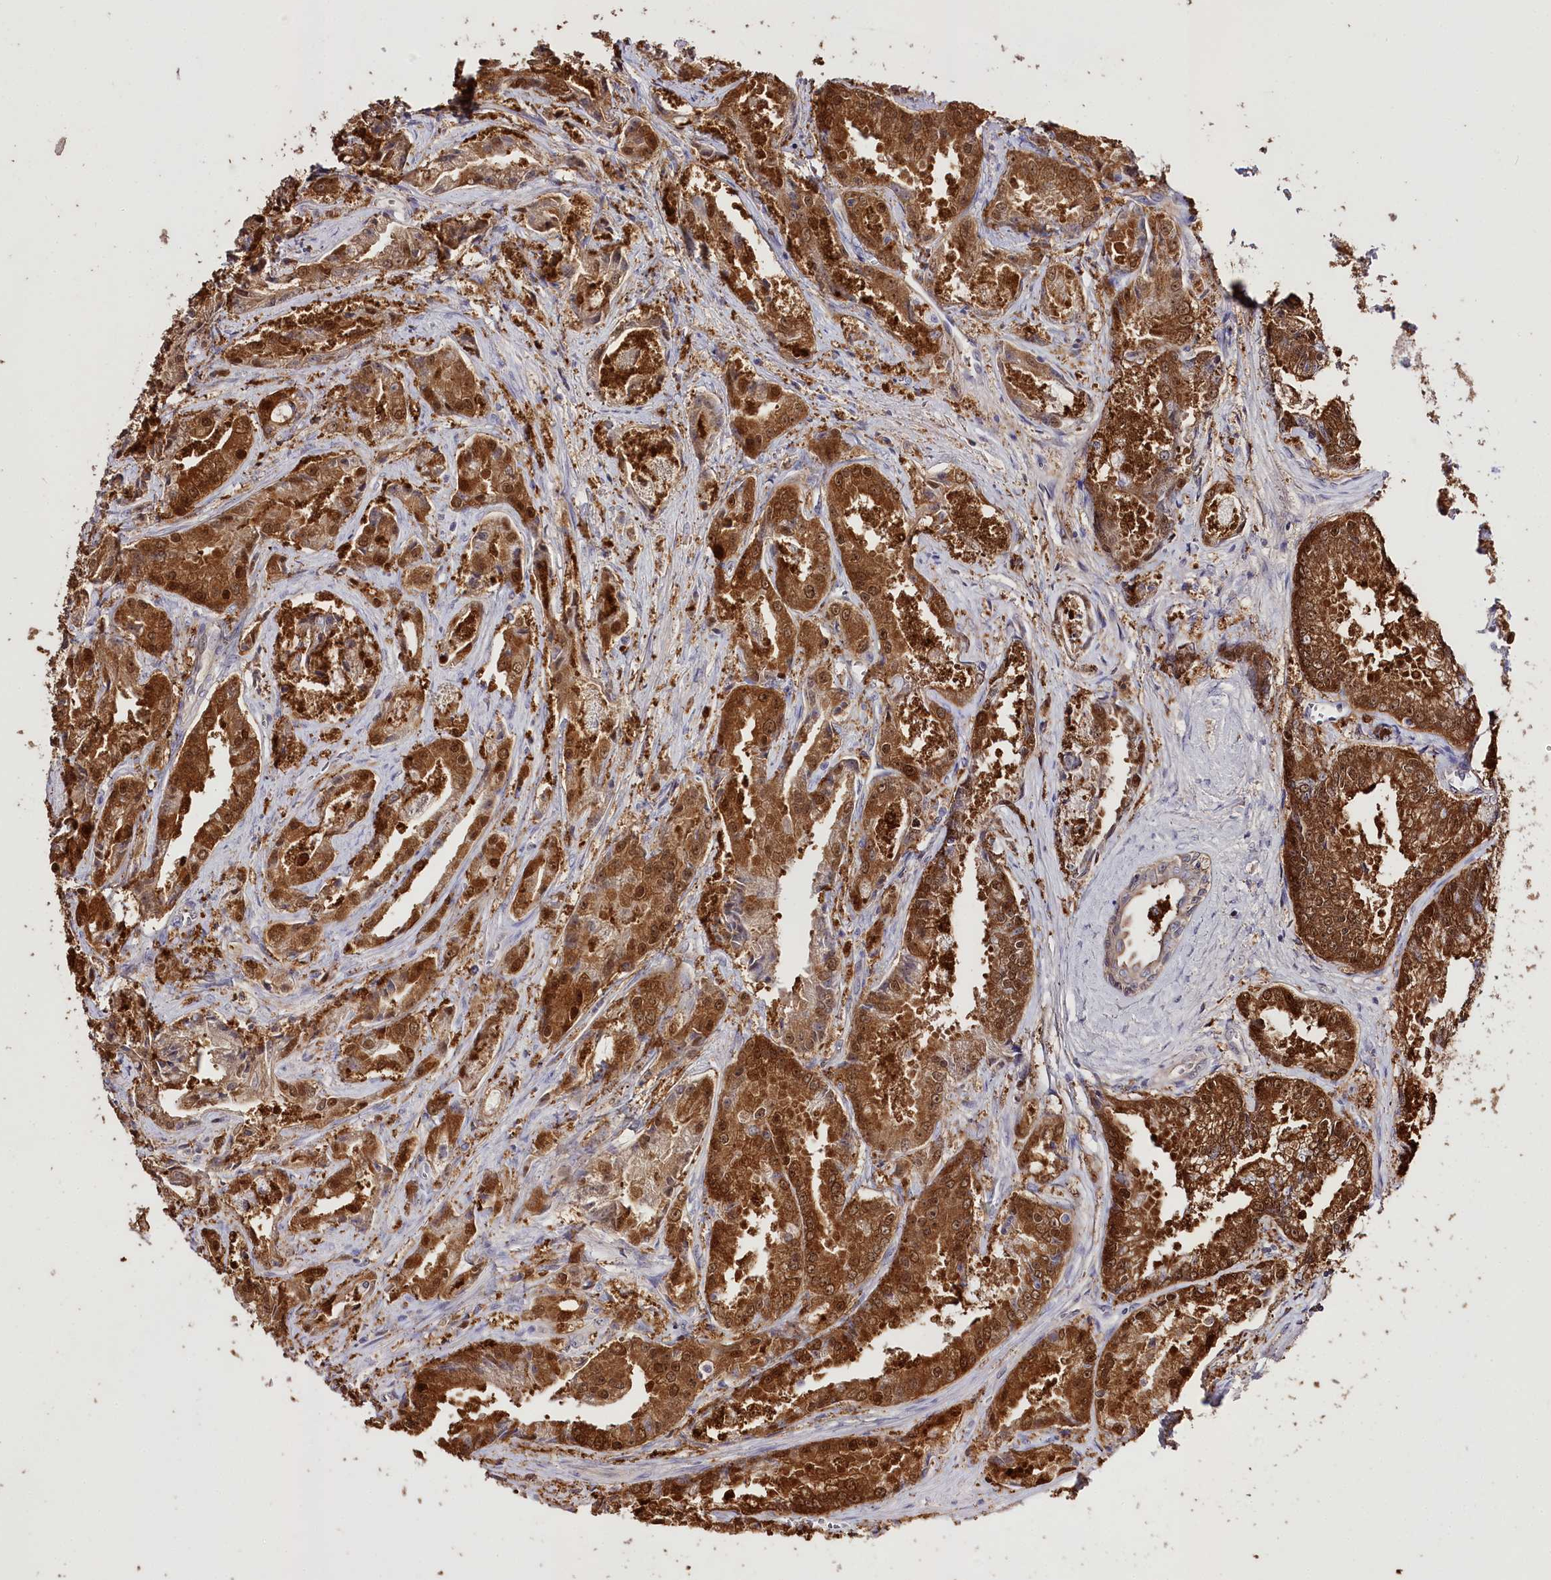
{"staining": {"intensity": "strong", "quantity": ">75%", "location": "cytoplasmic/membranous,nuclear"}, "tissue": "prostate cancer", "cell_type": "Tumor cells", "image_type": "cancer", "snomed": [{"axis": "morphology", "description": "Adenocarcinoma, High grade"}, {"axis": "topography", "description": "Prostate"}], "caption": "DAB (3,3'-diaminobenzidine) immunohistochemical staining of human prostate adenocarcinoma (high-grade) shows strong cytoplasmic/membranous and nuclear protein positivity in about >75% of tumor cells.", "gene": "R3HDM2", "patient": {"sex": "male", "age": 72}}